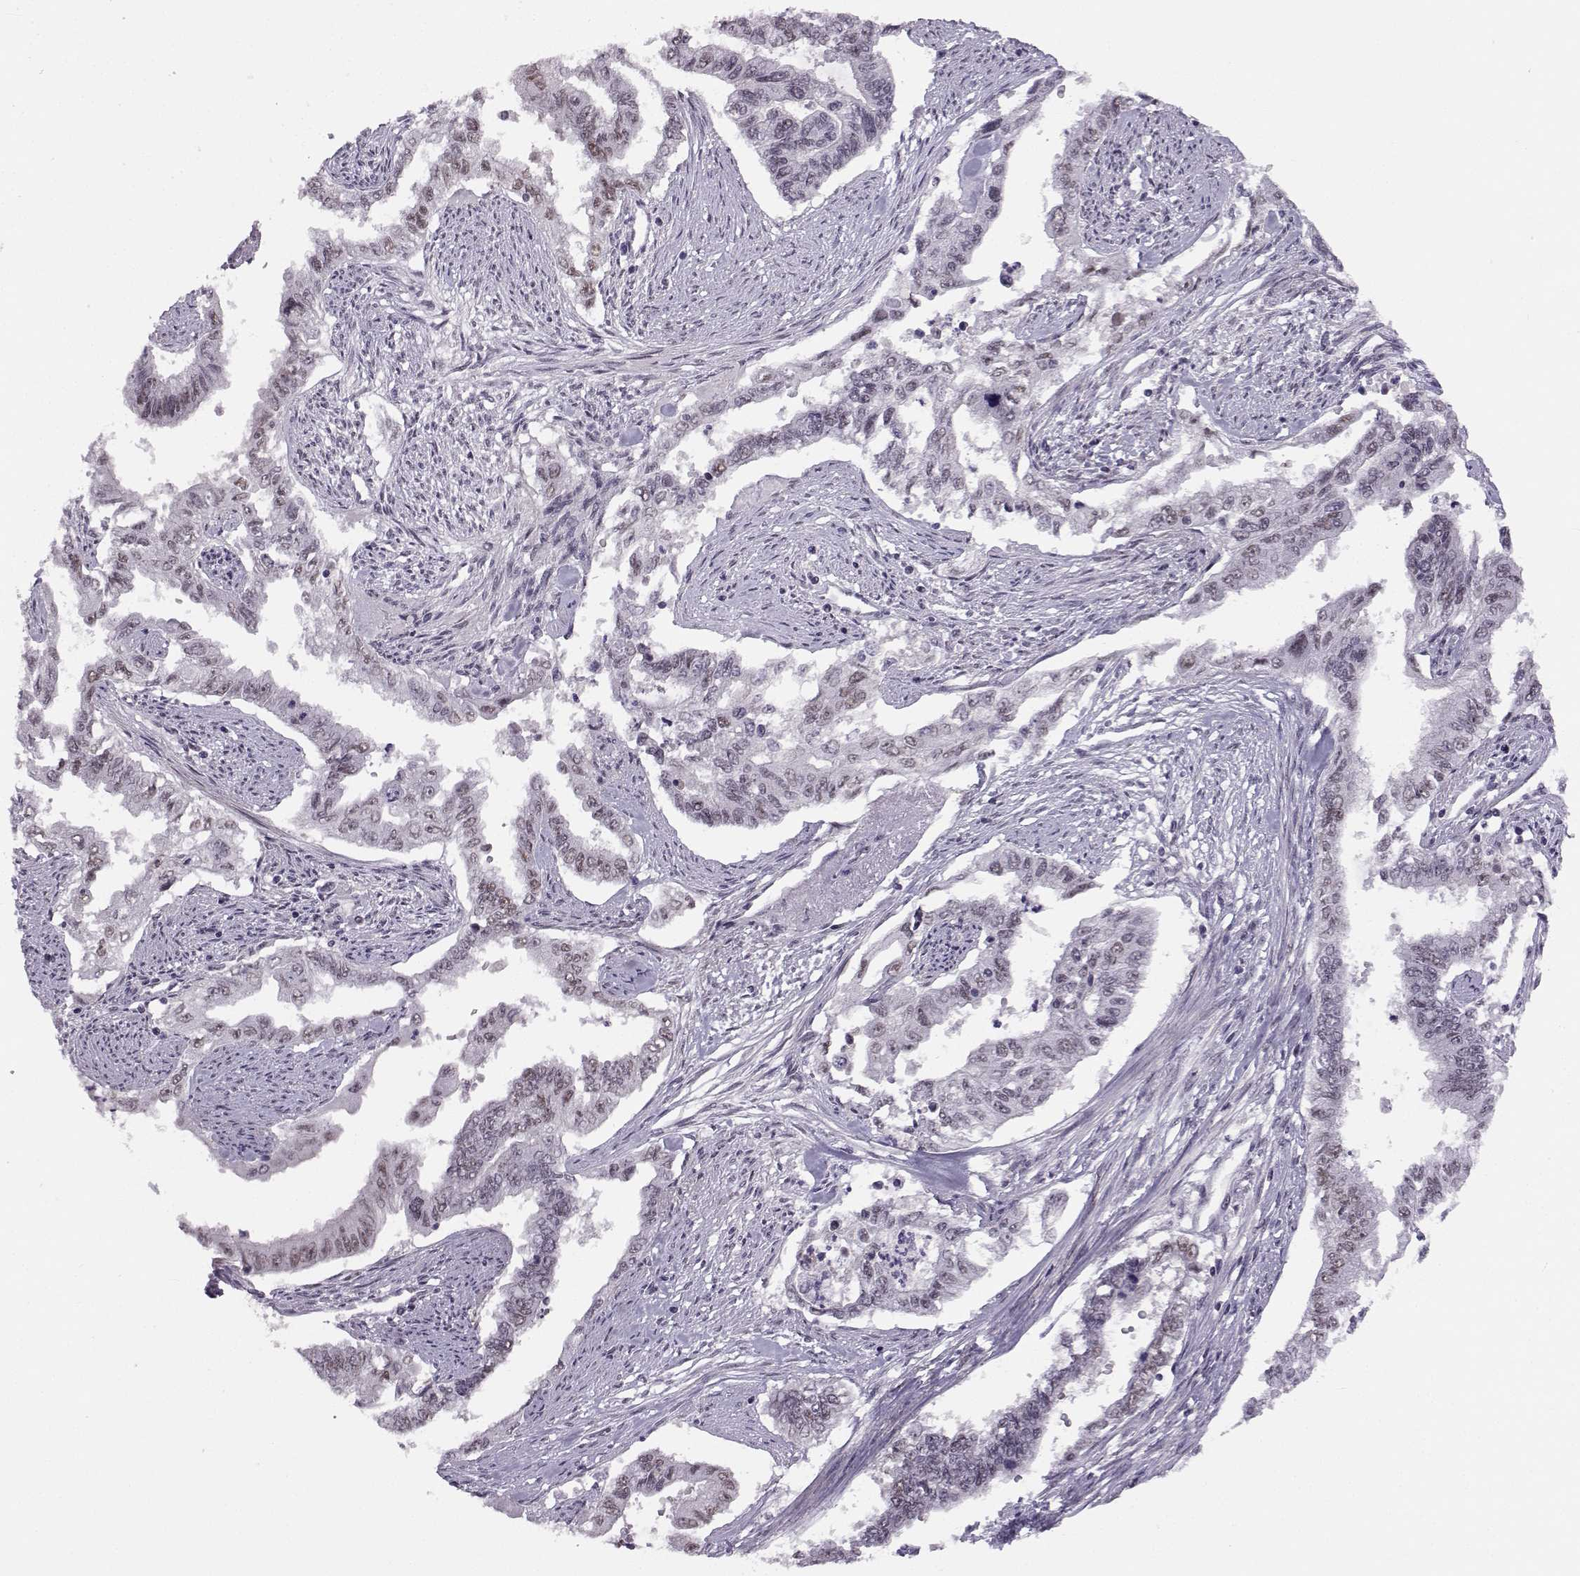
{"staining": {"intensity": "moderate", "quantity": "<25%", "location": "nuclear"}, "tissue": "endometrial cancer", "cell_type": "Tumor cells", "image_type": "cancer", "snomed": [{"axis": "morphology", "description": "Adenocarcinoma, NOS"}, {"axis": "topography", "description": "Uterus"}], "caption": "IHC photomicrograph of adenocarcinoma (endometrial) stained for a protein (brown), which shows low levels of moderate nuclear positivity in about <25% of tumor cells.", "gene": "MED26", "patient": {"sex": "female", "age": 59}}